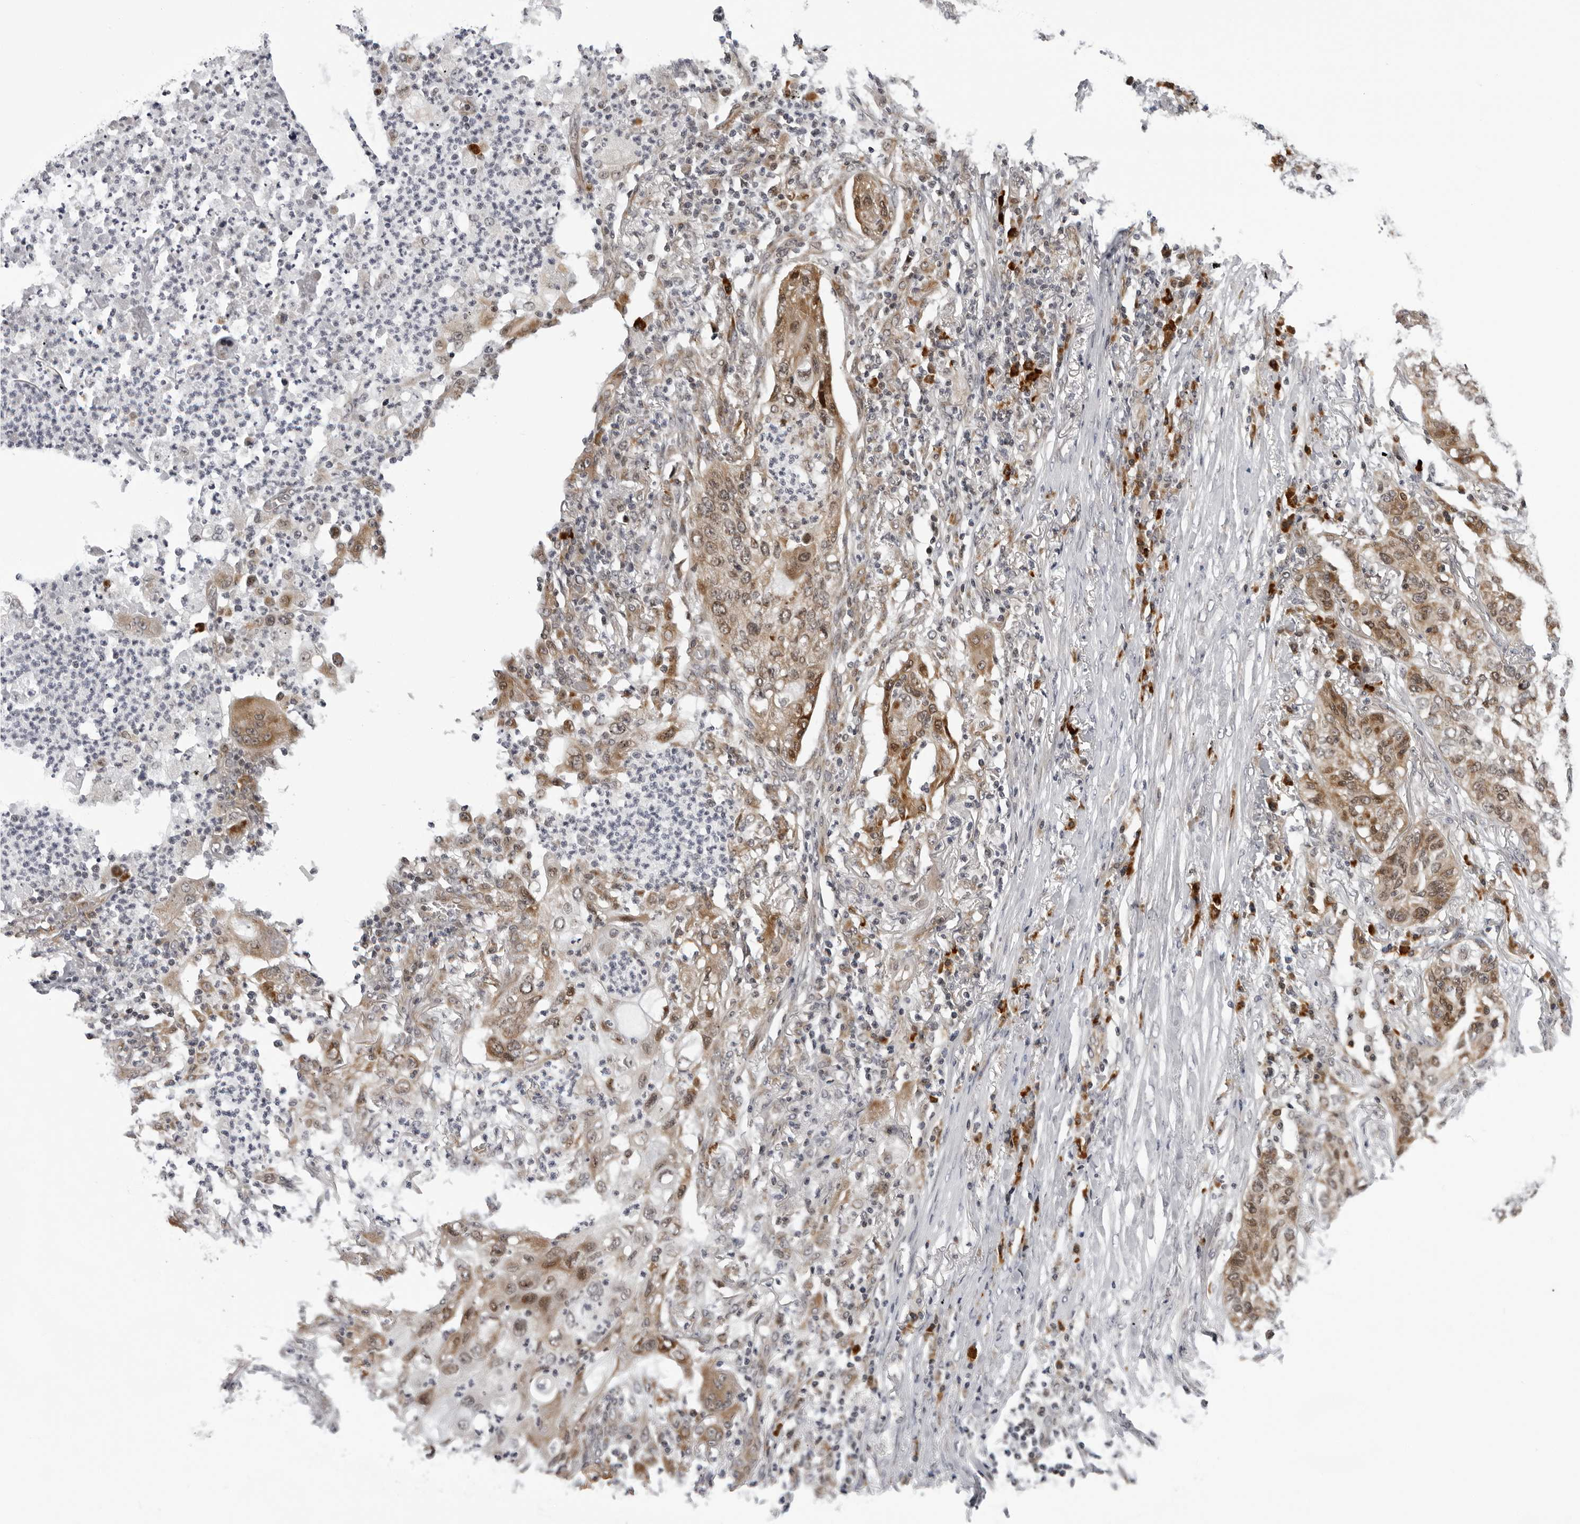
{"staining": {"intensity": "moderate", "quantity": ">75%", "location": "cytoplasmic/membranous"}, "tissue": "lung cancer", "cell_type": "Tumor cells", "image_type": "cancer", "snomed": [{"axis": "morphology", "description": "Squamous cell carcinoma, NOS"}, {"axis": "topography", "description": "Lung"}], "caption": "Lung cancer (squamous cell carcinoma) stained with DAB immunohistochemistry exhibits medium levels of moderate cytoplasmic/membranous staining in approximately >75% of tumor cells. (Brightfield microscopy of DAB IHC at high magnification).", "gene": "GCSAML", "patient": {"sex": "female", "age": 63}}